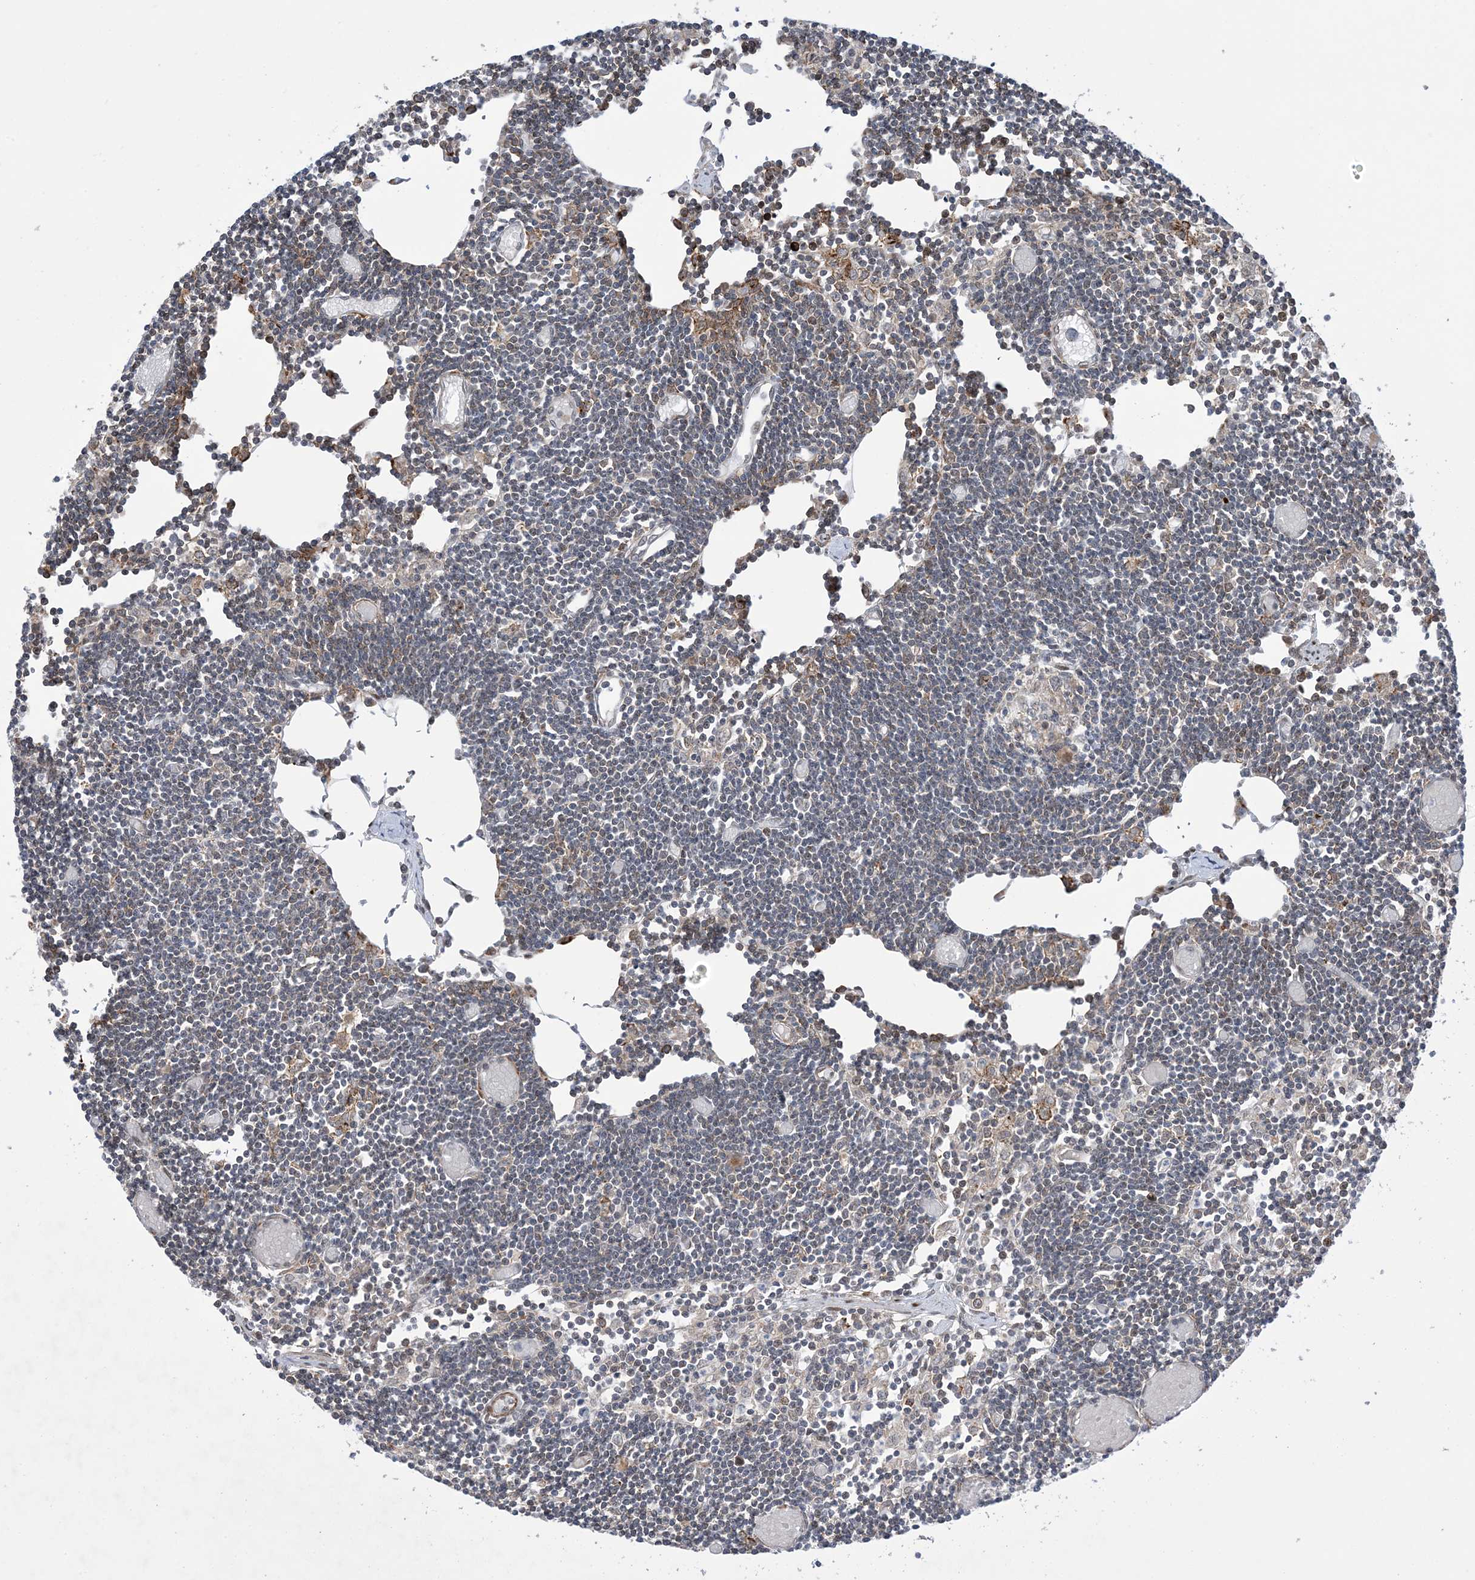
{"staining": {"intensity": "negative", "quantity": "none", "location": "none"}, "tissue": "lymph node", "cell_type": "Germinal center cells", "image_type": "normal", "snomed": [{"axis": "morphology", "description": "Normal tissue, NOS"}, {"axis": "topography", "description": "Lymph node"}], "caption": "Immunohistochemistry (IHC) histopathology image of unremarkable lymph node: human lymph node stained with DAB (3,3'-diaminobenzidine) demonstrates no significant protein positivity in germinal center cells. The staining is performed using DAB (3,3'-diaminobenzidine) brown chromogen with nuclei counter-stained in using hematoxylin.", "gene": "ZNF8", "patient": {"sex": "female", "age": 11}}